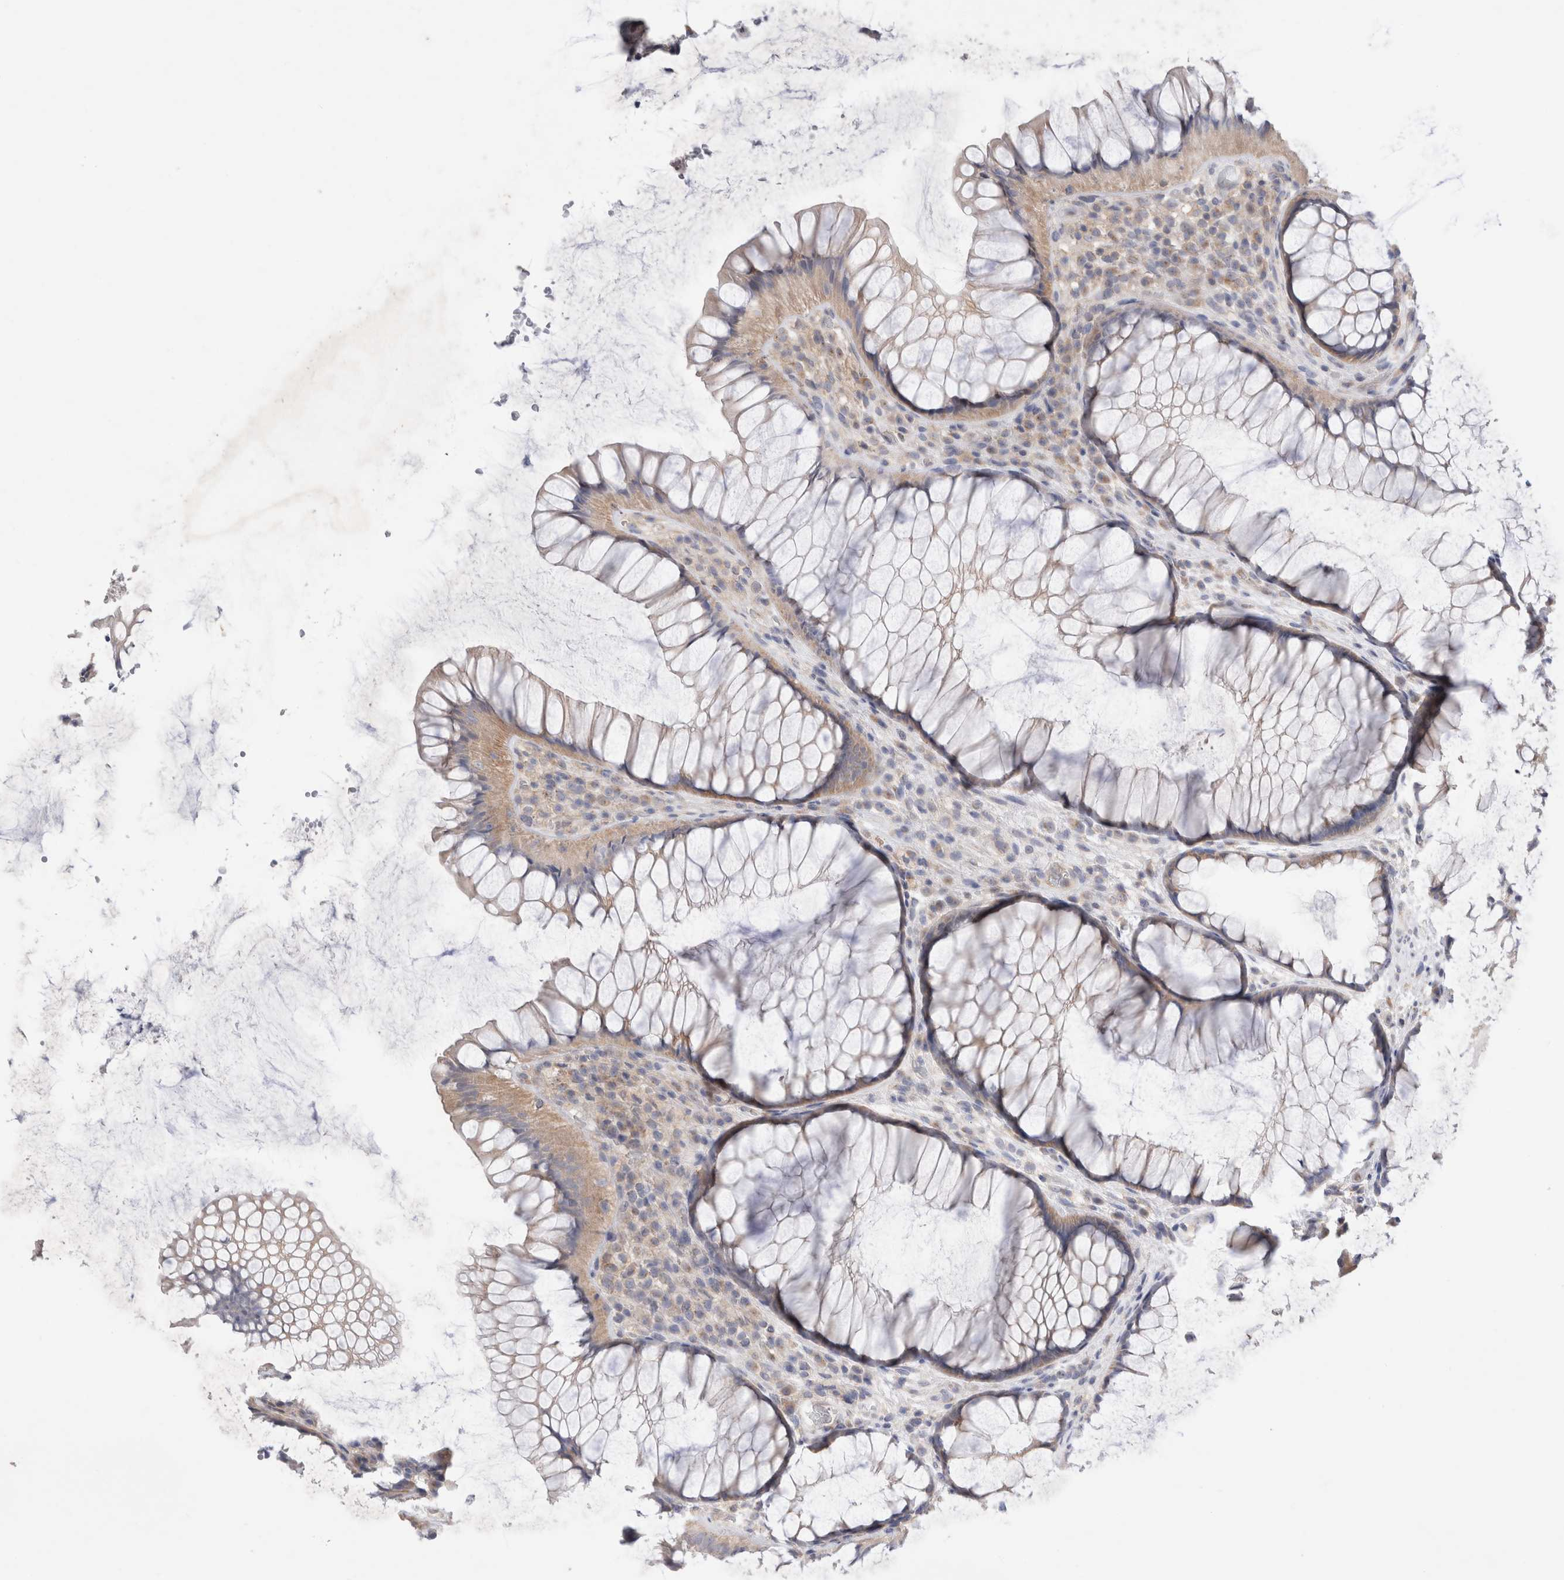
{"staining": {"intensity": "weak", "quantity": ">75%", "location": "cytoplasmic/membranous"}, "tissue": "rectum", "cell_type": "Glandular cells", "image_type": "normal", "snomed": [{"axis": "morphology", "description": "Normal tissue, NOS"}, {"axis": "topography", "description": "Rectum"}], "caption": "Brown immunohistochemical staining in unremarkable human rectum demonstrates weak cytoplasmic/membranous expression in about >75% of glandular cells. (DAB IHC with brightfield microscopy, high magnification).", "gene": "IFT74", "patient": {"sex": "male", "age": 51}}